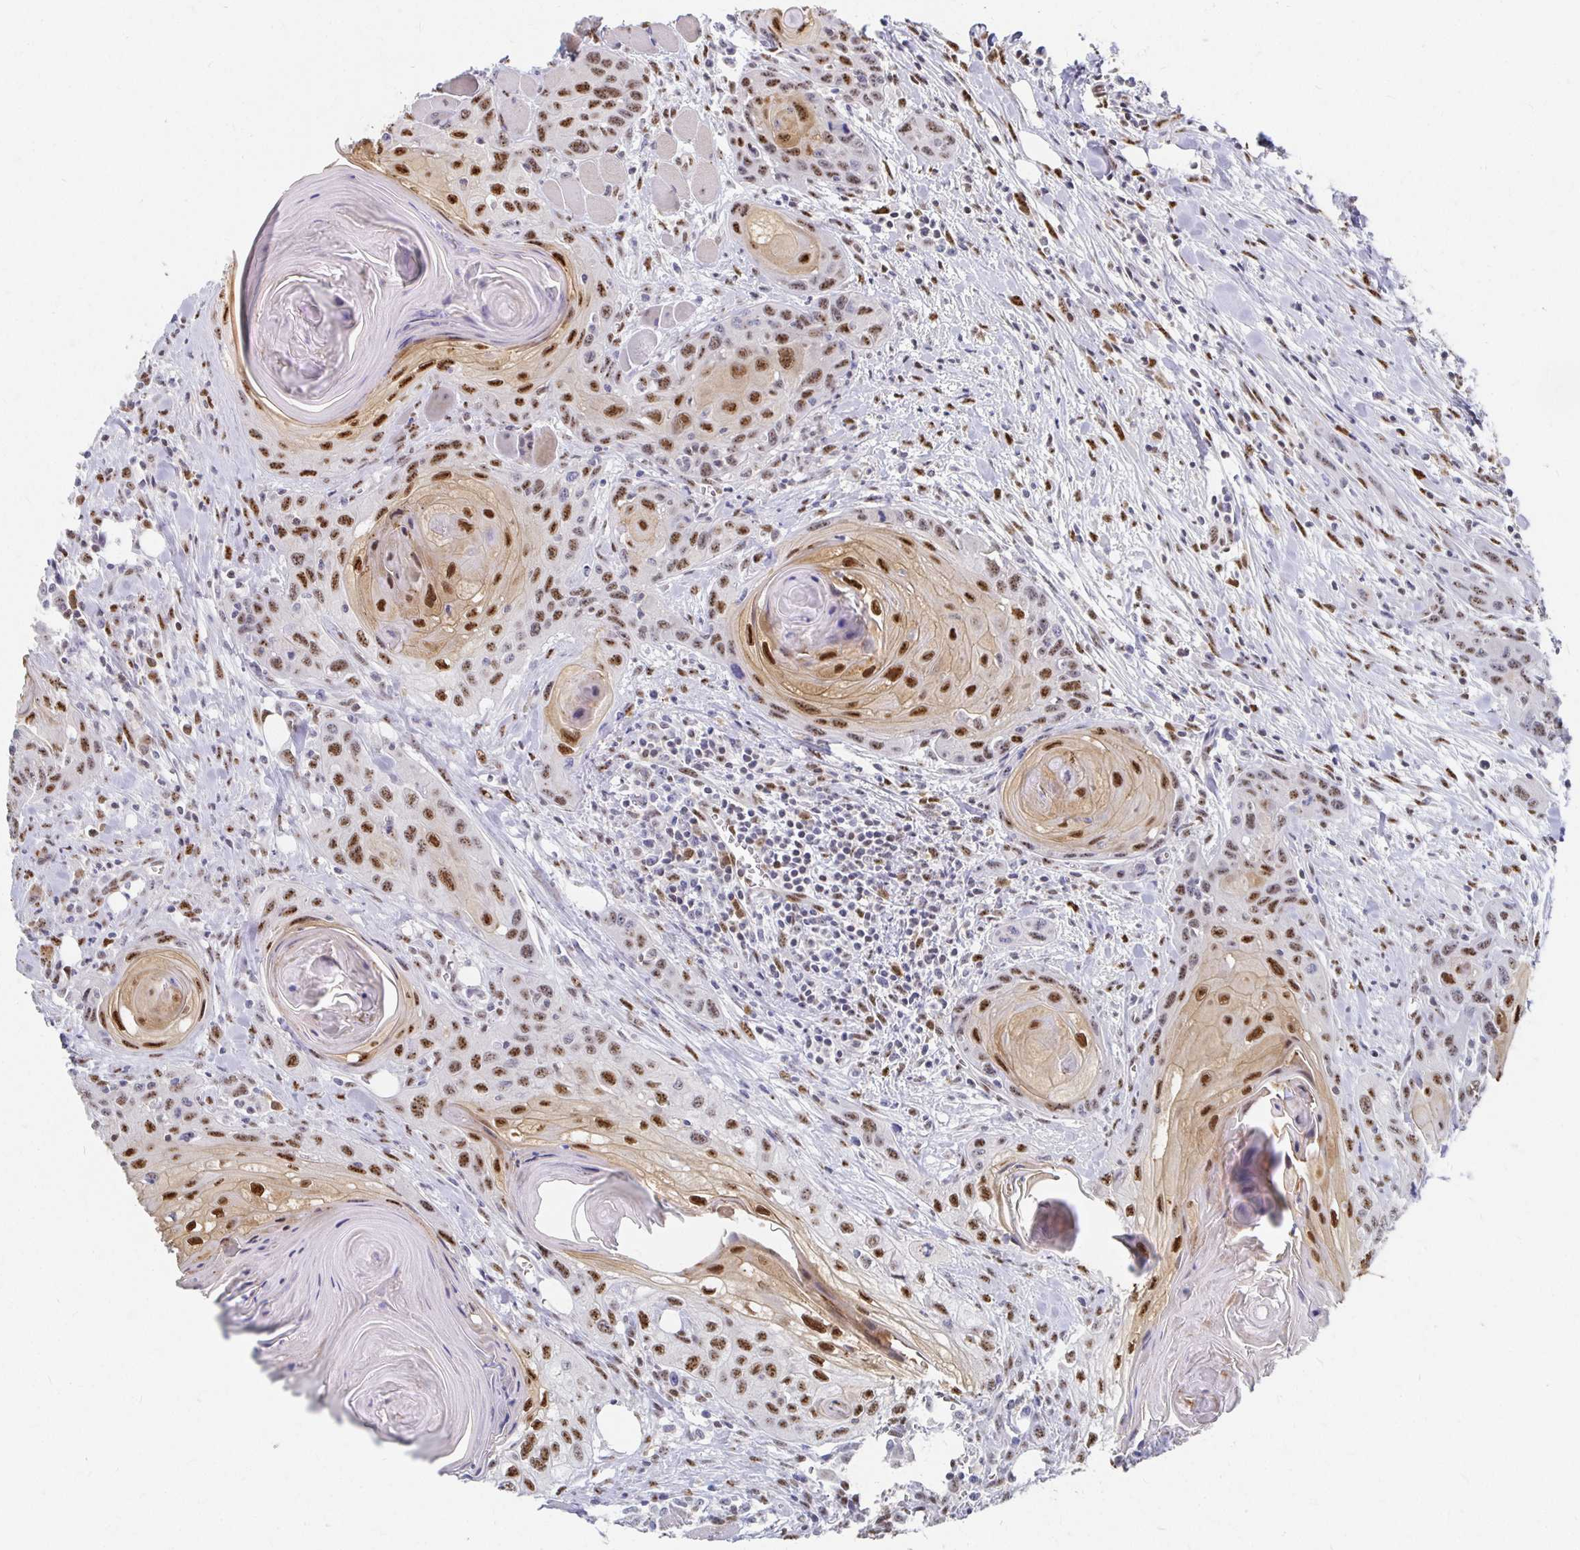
{"staining": {"intensity": "moderate", "quantity": ">75%", "location": "cytoplasmic/membranous,nuclear"}, "tissue": "head and neck cancer", "cell_type": "Tumor cells", "image_type": "cancer", "snomed": [{"axis": "morphology", "description": "Squamous cell carcinoma, NOS"}, {"axis": "topography", "description": "Oral tissue"}, {"axis": "topography", "description": "Head-Neck"}], "caption": "Head and neck cancer (squamous cell carcinoma) tissue reveals moderate cytoplasmic/membranous and nuclear staining in about >75% of tumor cells", "gene": "CLIC3", "patient": {"sex": "male", "age": 58}}